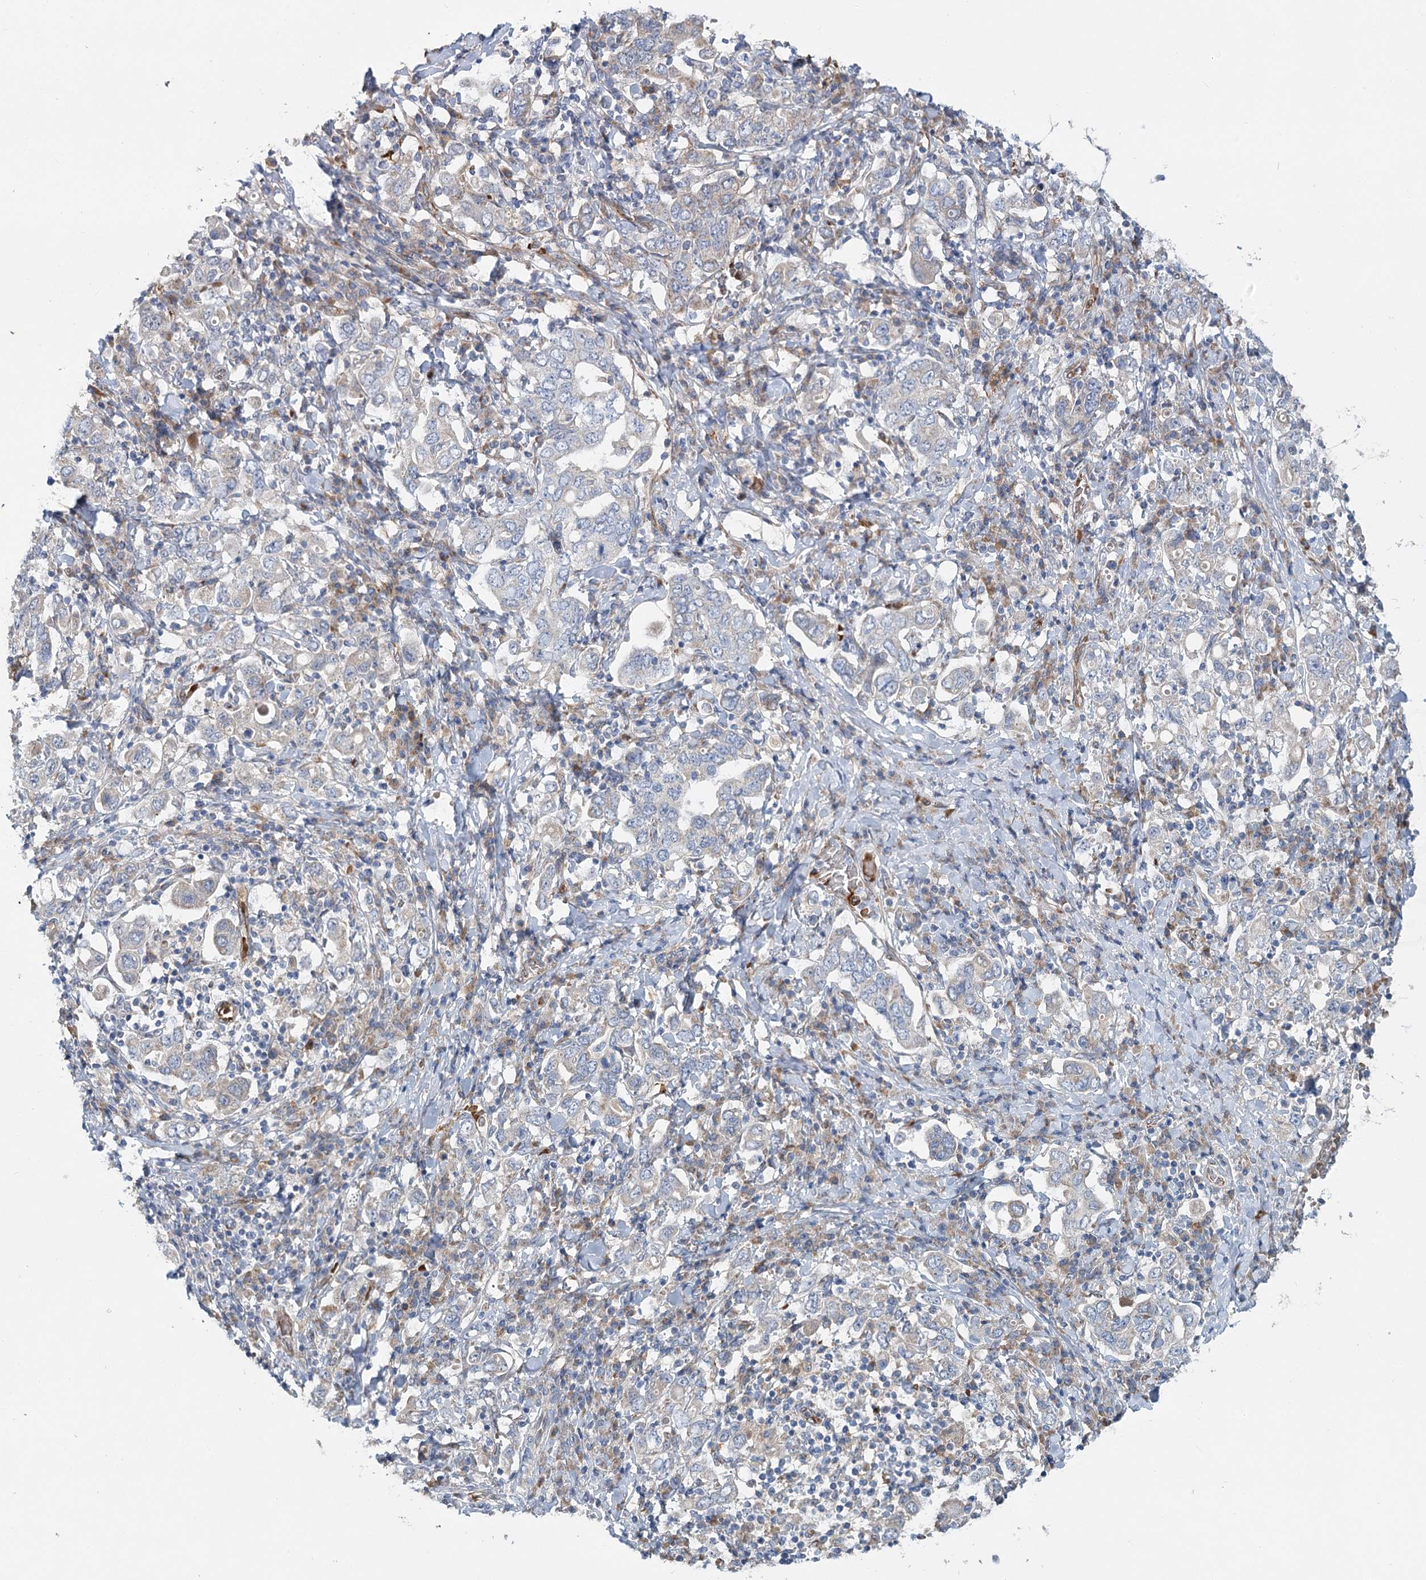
{"staining": {"intensity": "negative", "quantity": "none", "location": "none"}, "tissue": "stomach cancer", "cell_type": "Tumor cells", "image_type": "cancer", "snomed": [{"axis": "morphology", "description": "Adenocarcinoma, NOS"}, {"axis": "topography", "description": "Stomach, upper"}], "caption": "Tumor cells are negative for protein expression in human stomach cancer.", "gene": "CIB4", "patient": {"sex": "male", "age": 62}}